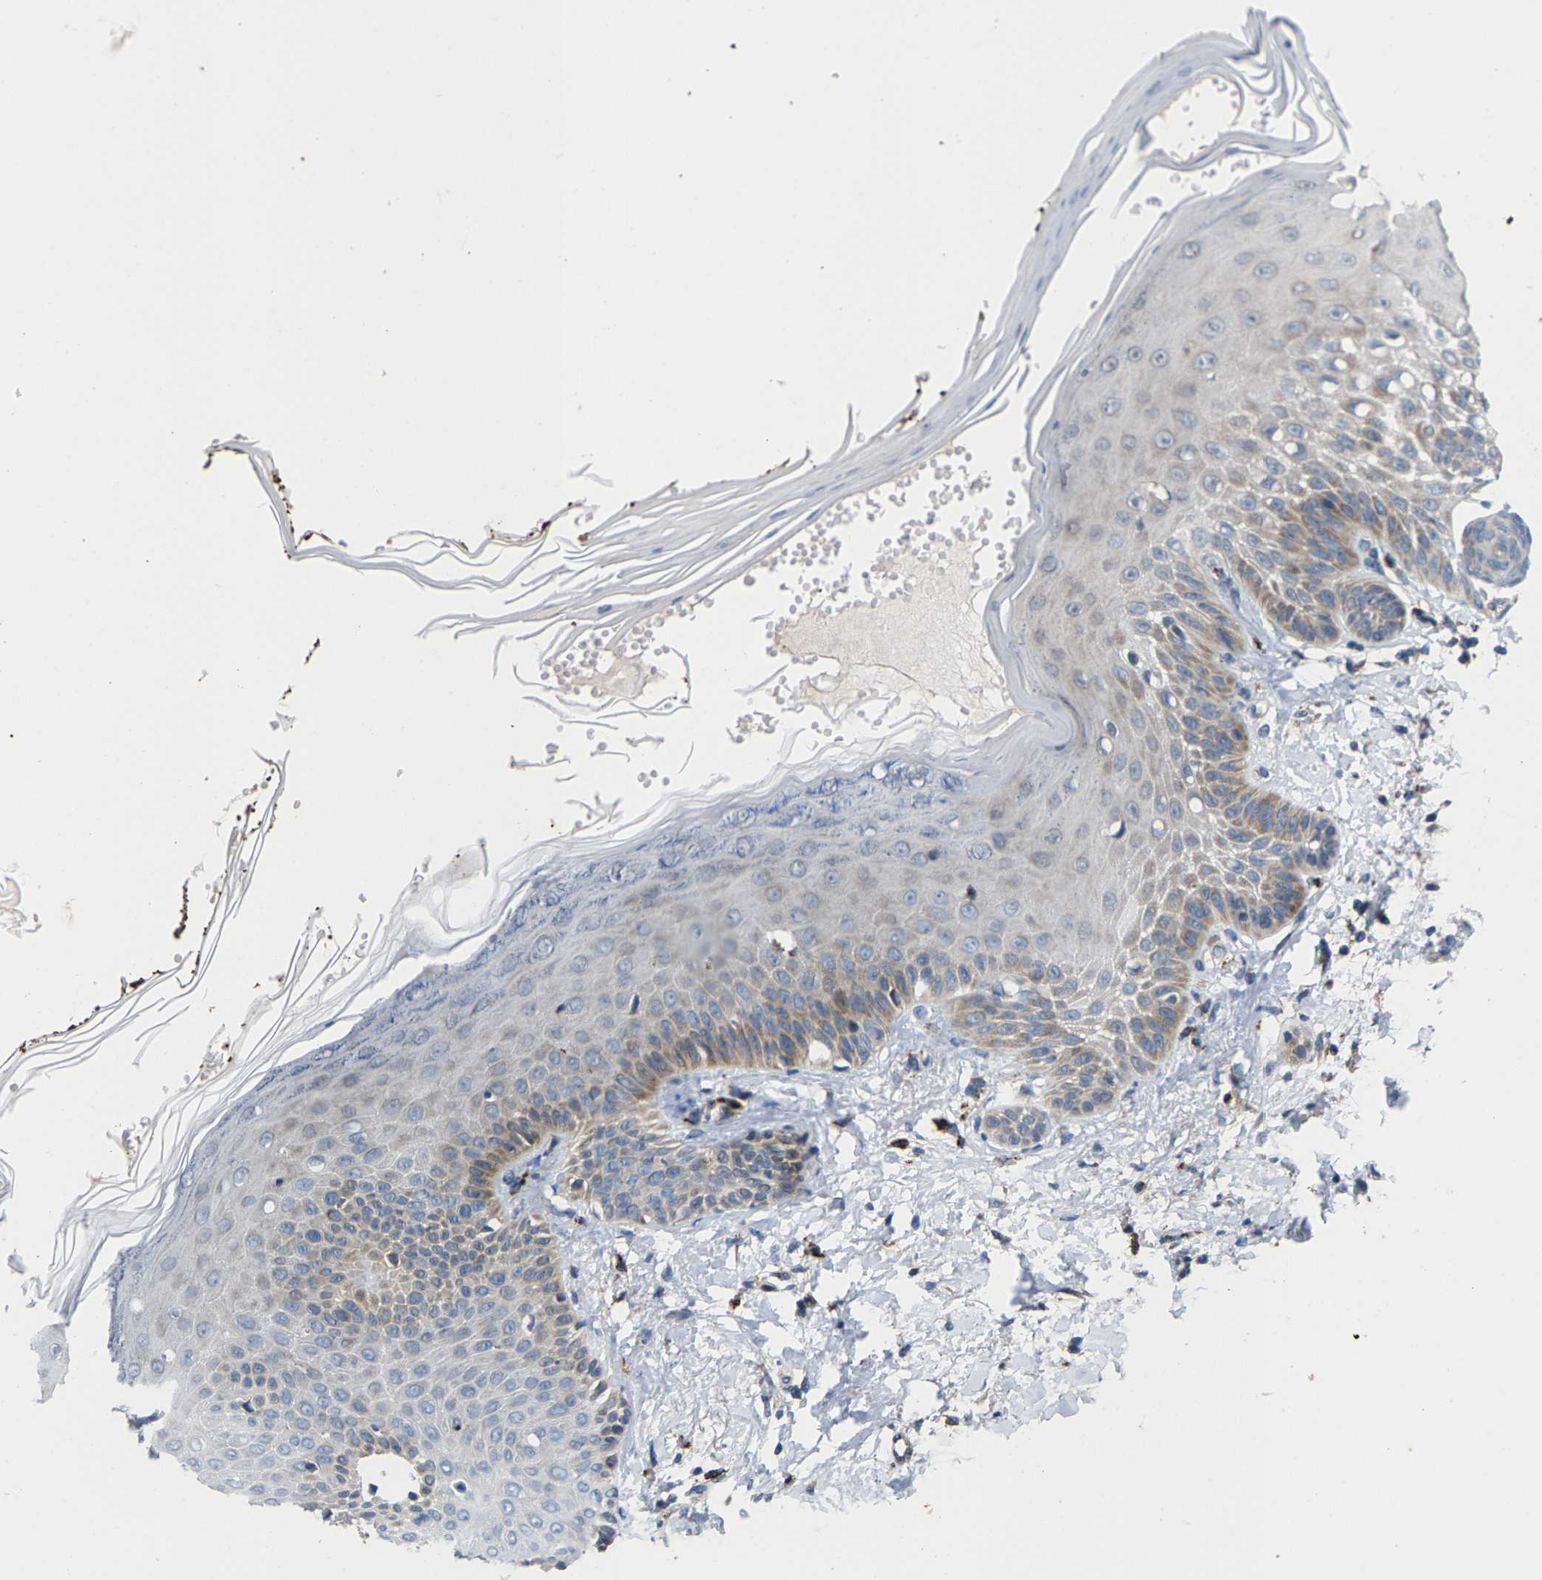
{"staining": {"intensity": "moderate", "quantity": ">75%", "location": "cytoplasmic/membranous"}, "tissue": "skin", "cell_type": "Fibroblasts", "image_type": "normal", "snomed": [{"axis": "morphology", "description": "Normal tissue, NOS"}, {"axis": "topography", "description": "Skin"}, {"axis": "topography", "description": "Peripheral nerve tissue"}], "caption": "Brown immunohistochemical staining in benign skin exhibits moderate cytoplasmic/membranous staining in approximately >75% of fibroblasts. The protein of interest is stained brown, and the nuclei are stained in blue (DAB IHC with brightfield microscopy, high magnification).", "gene": "TDRKH", "patient": {"sex": "male", "age": 24}}